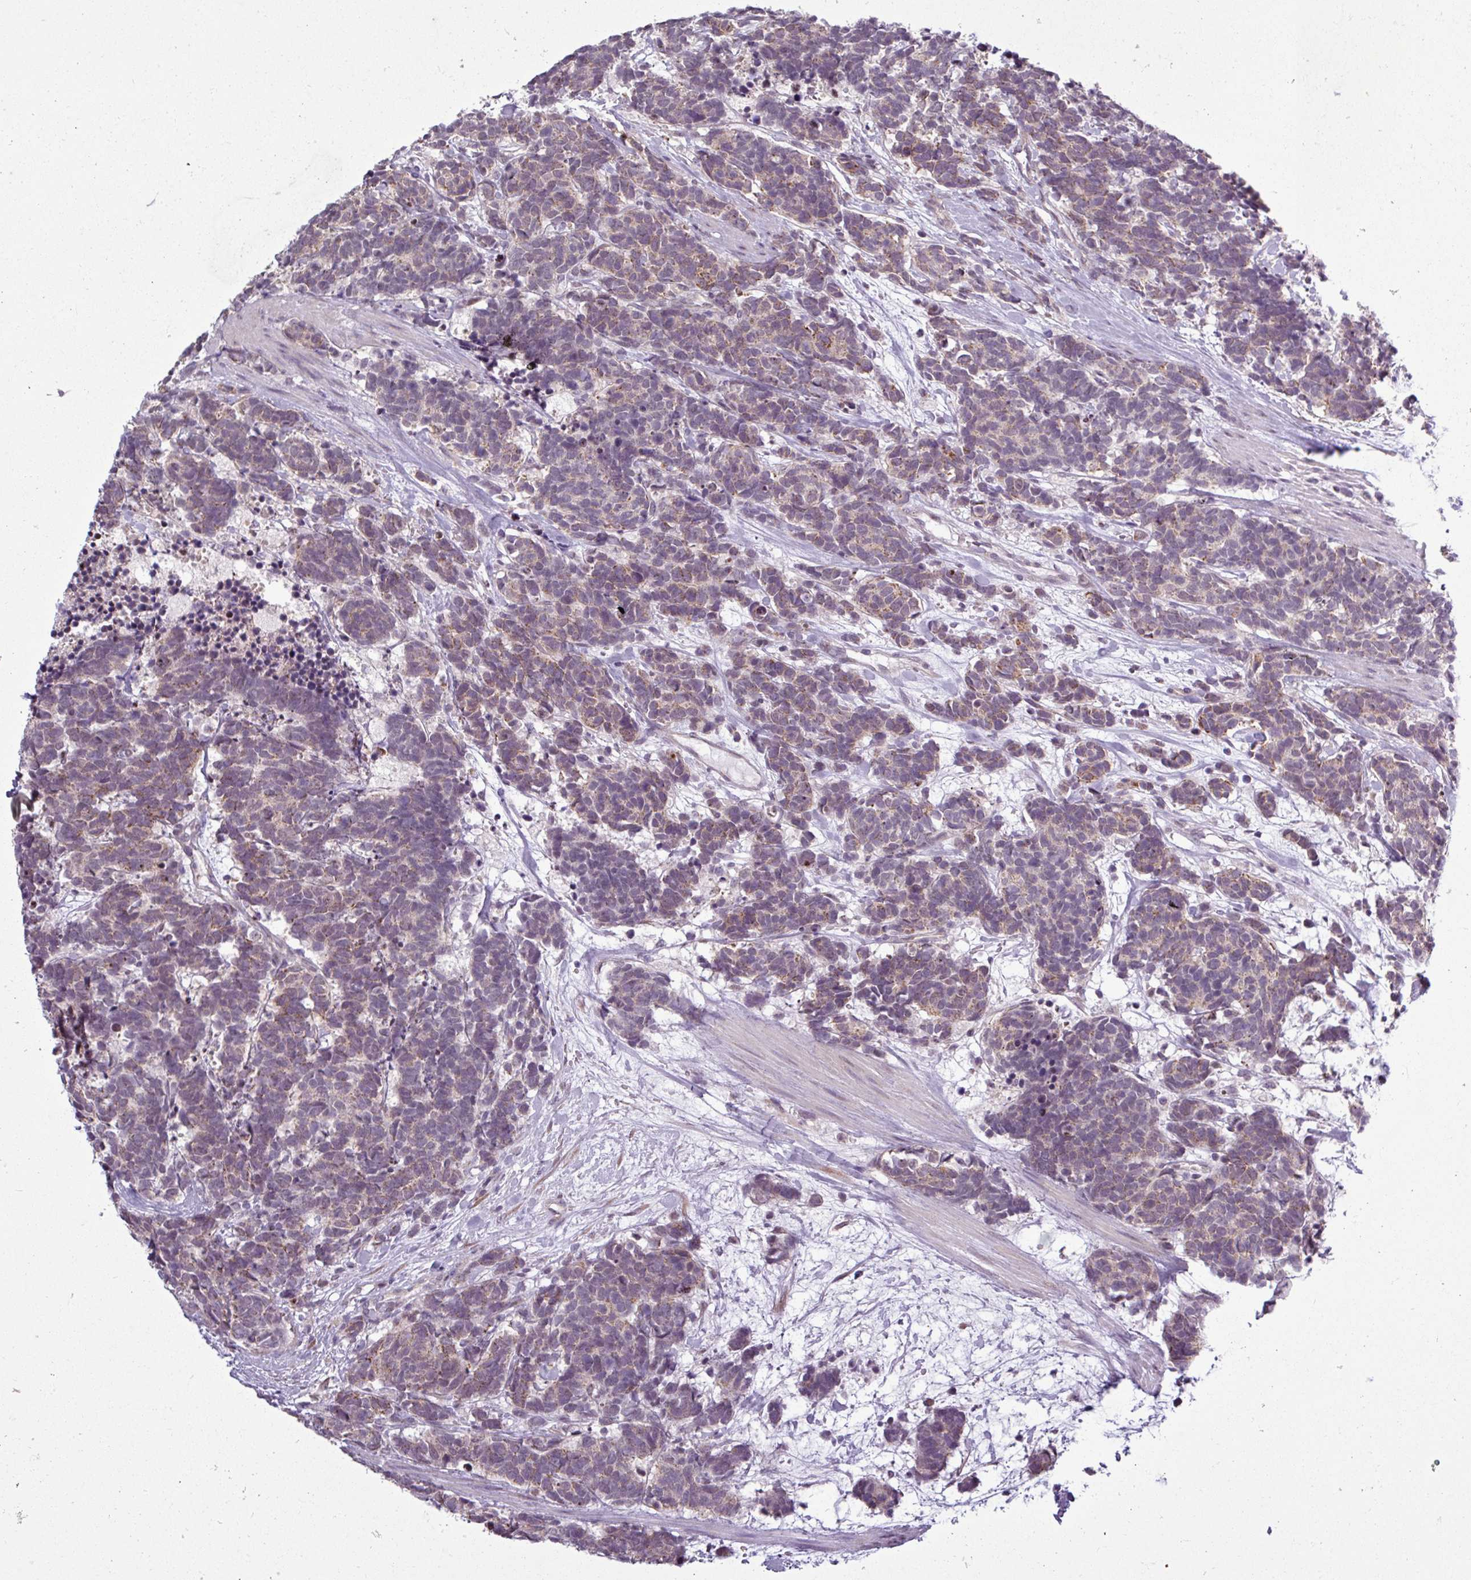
{"staining": {"intensity": "weak", "quantity": "25%-75%", "location": "cytoplasmic/membranous"}, "tissue": "carcinoid", "cell_type": "Tumor cells", "image_type": "cancer", "snomed": [{"axis": "morphology", "description": "Carcinoma, NOS"}, {"axis": "morphology", "description": "Carcinoid, malignant, NOS"}, {"axis": "topography", "description": "Prostate"}], "caption": "DAB immunohistochemical staining of human carcinoid demonstrates weak cytoplasmic/membranous protein positivity in about 25%-75% of tumor cells. The staining is performed using DAB (3,3'-diaminobenzidine) brown chromogen to label protein expression. The nuclei are counter-stained blue using hematoxylin.", "gene": "GPT2", "patient": {"sex": "male", "age": 57}}